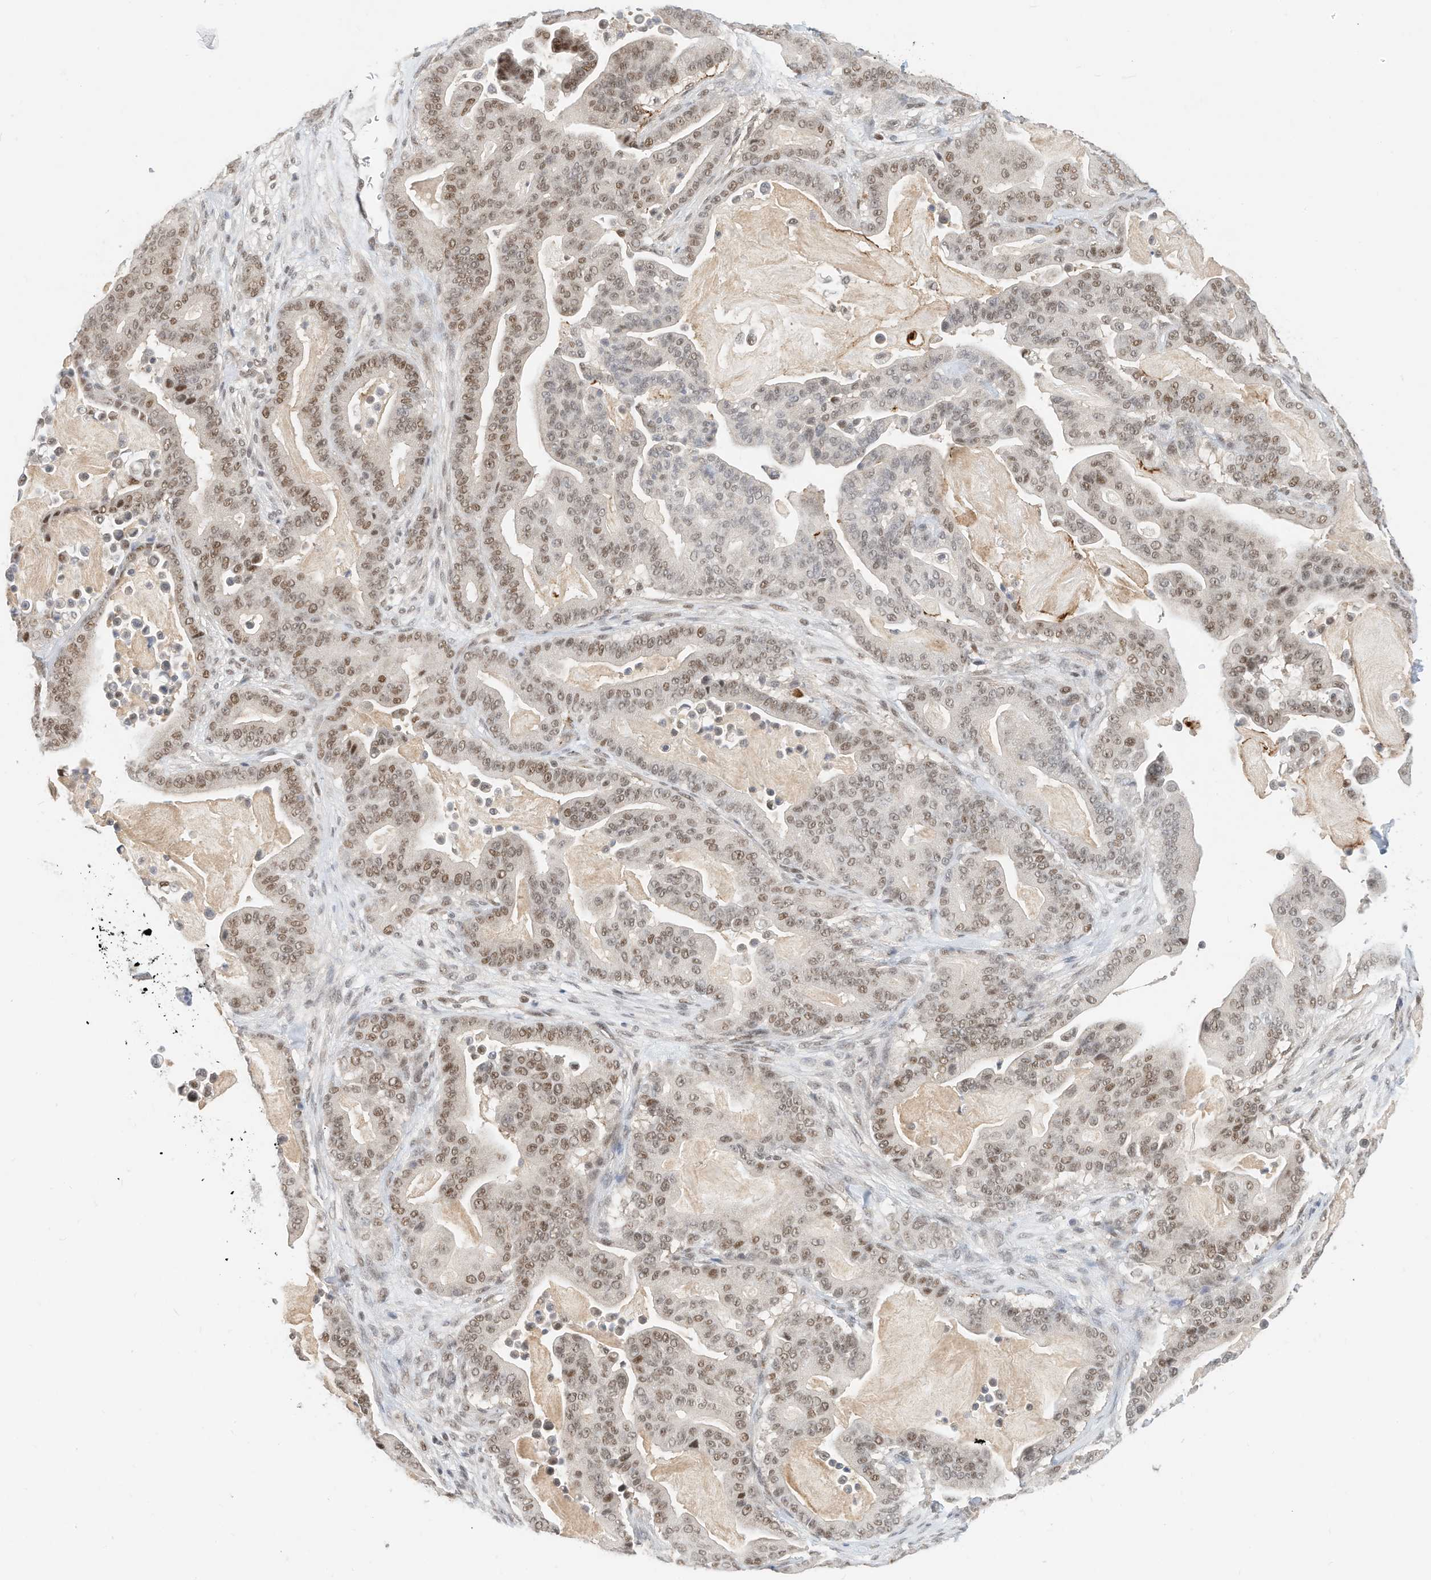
{"staining": {"intensity": "moderate", "quantity": "25%-75%", "location": "nuclear"}, "tissue": "pancreatic cancer", "cell_type": "Tumor cells", "image_type": "cancer", "snomed": [{"axis": "morphology", "description": "Adenocarcinoma, NOS"}, {"axis": "topography", "description": "Pancreas"}], "caption": "Pancreatic adenocarcinoma tissue shows moderate nuclear positivity in about 25%-75% of tumor cells", "gene": "OGT", "patient": {"sex": "male", "age": 63}}